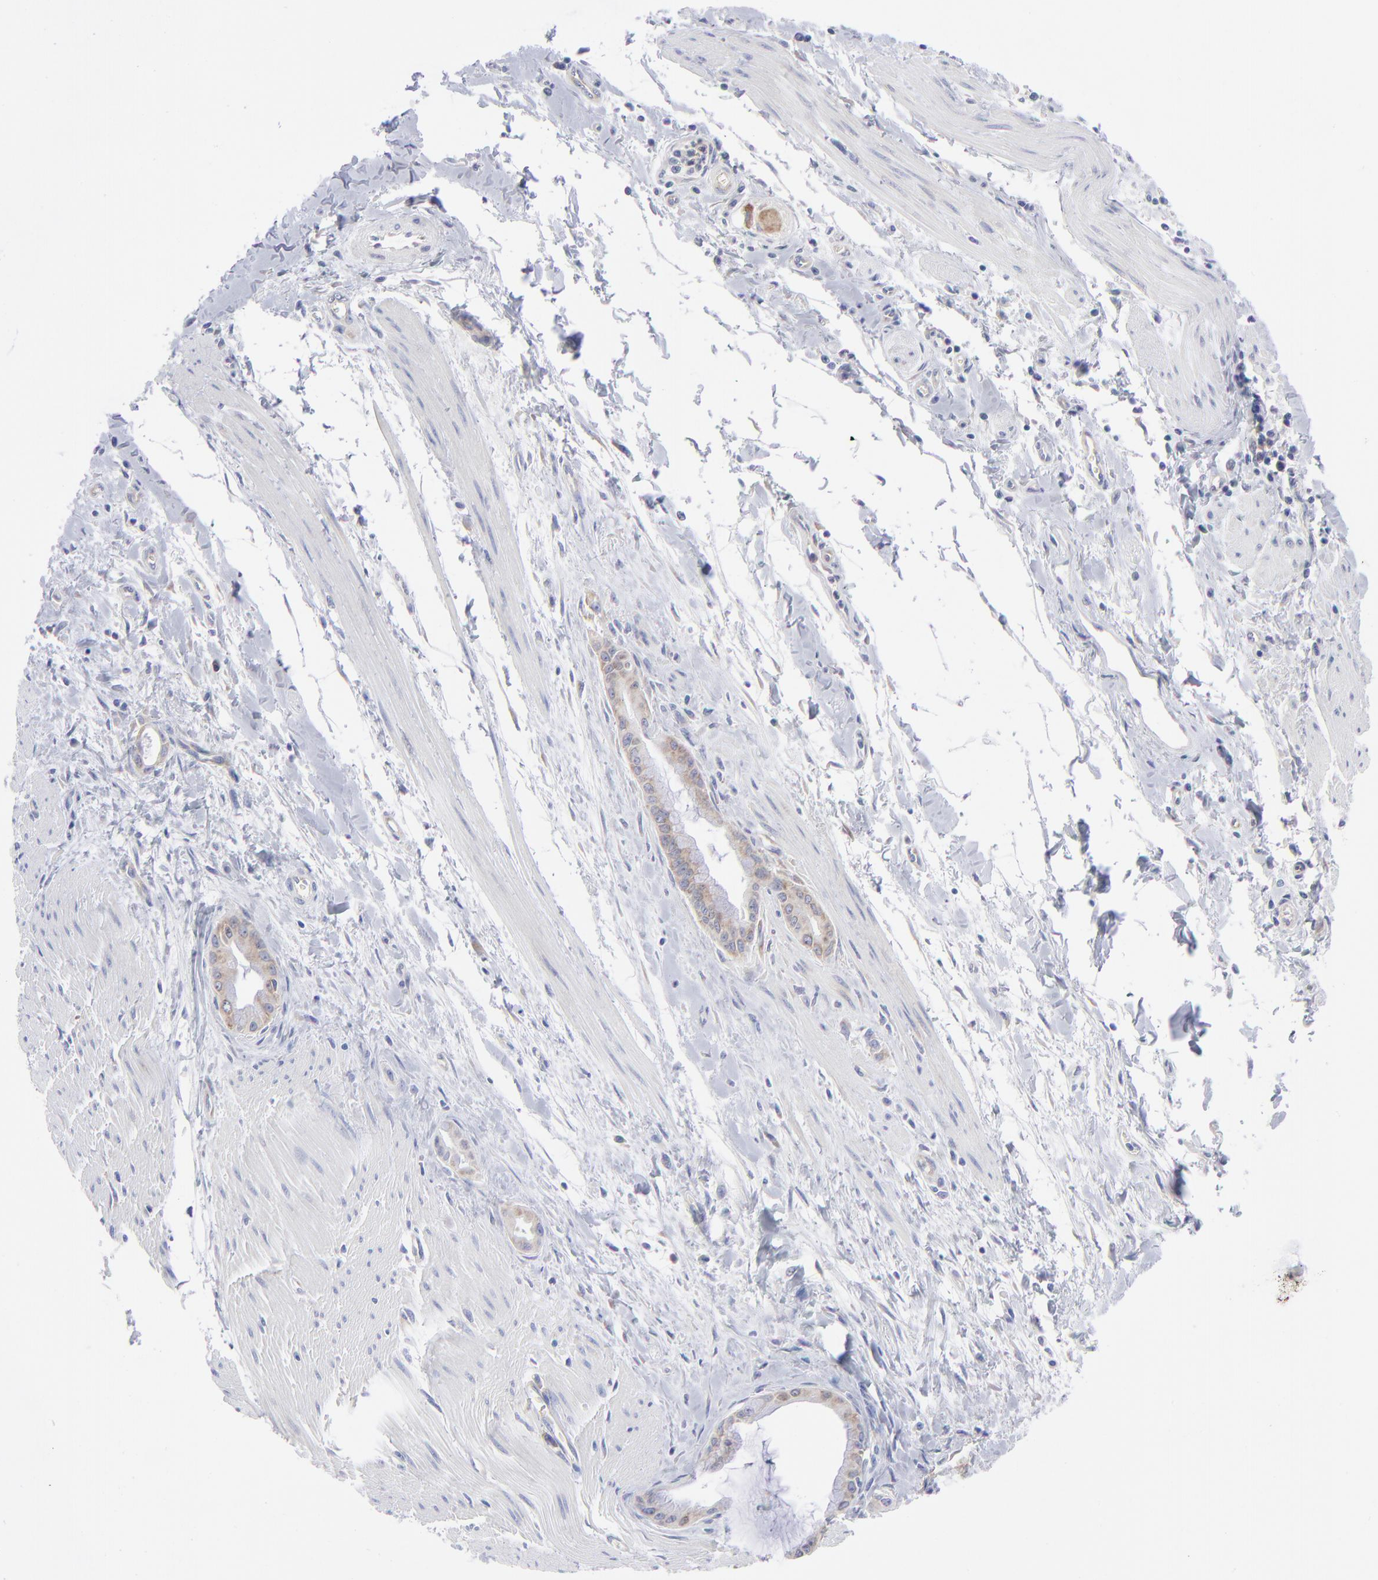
{"staining": {"intensity": "moderate", "quantity": ">75%", "location": "cytoplasmic/membranous"}, "tissue": "pancreatic cancer", "cell_type": "Tumor cells", "image_type": "cancer", "snomed": [{"axis": "morphology", "description": "Adenocarcinoma, NOS"}, {"axis": "topography", "description": "Pancreas"}], "caption": "An immunohistochemistry image of neoplastic tissue is shown. Protein staining in brown shows moderate cytoplasmic/membranous positivity in adenocarcinoma (pancreatic) within tumor cells.", "gene": "EIF2AK2", "patient": {"sex": "male", "age": 59}}